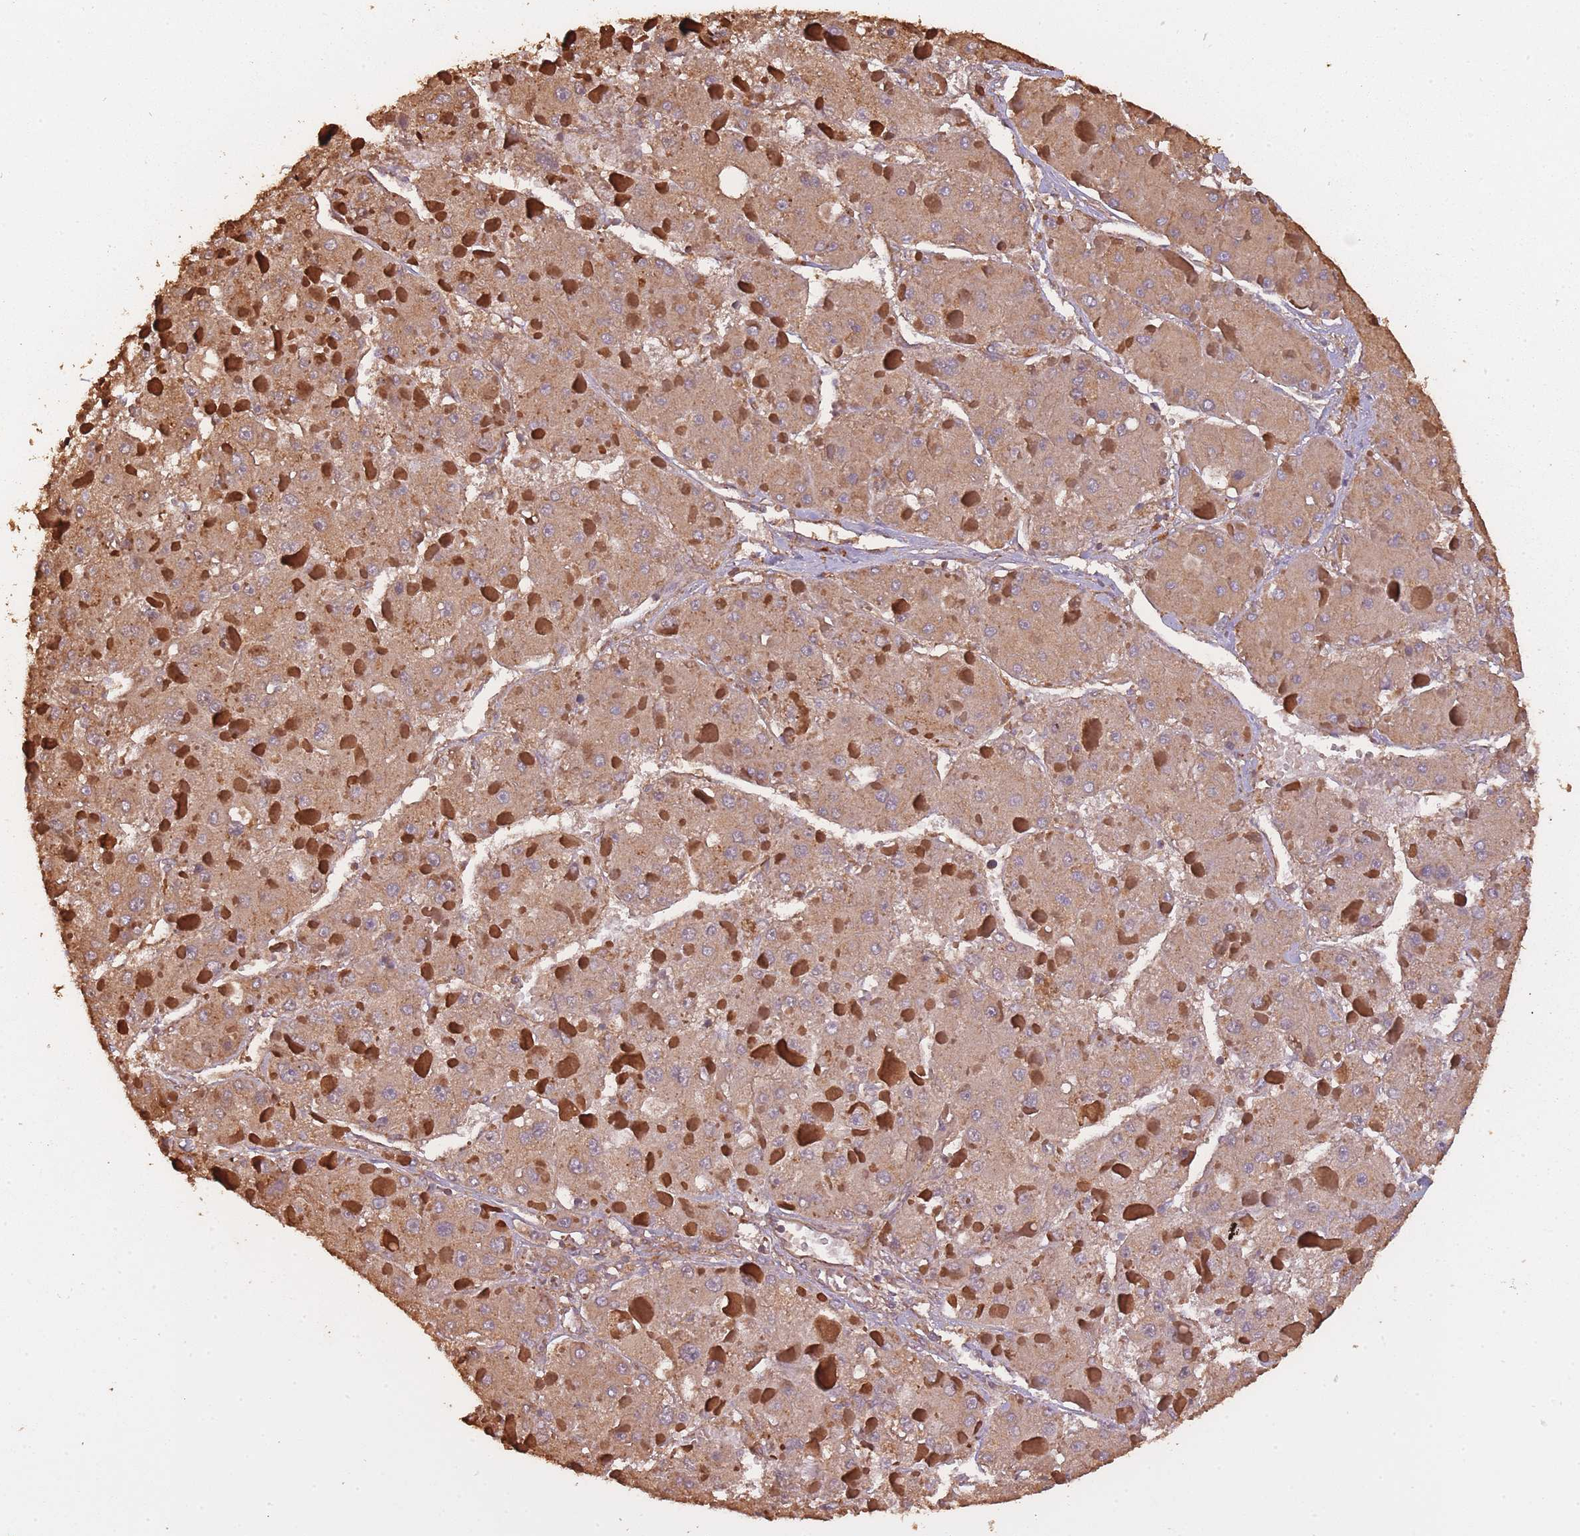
{"staining": {"intensity": "moderate", "quantity": ">75%", "location": "cytoplasmic/membranous"}, "tissue": "liver cancer", "cell_type": "Tumor cells", "image_type": "cancer", "snomed": [{"axis": "morphology", "description": "Carcinoma, Hepatocellular, NOS"}, {"axis": "topography", "description": "Liver"}], "caption": "Liver cancer stained for a protein shows moderate cytoplasmic/membranous positivity in tumor cells.", "gene": "ARMH3", "patient": {"sex": "female", "age": 73}}